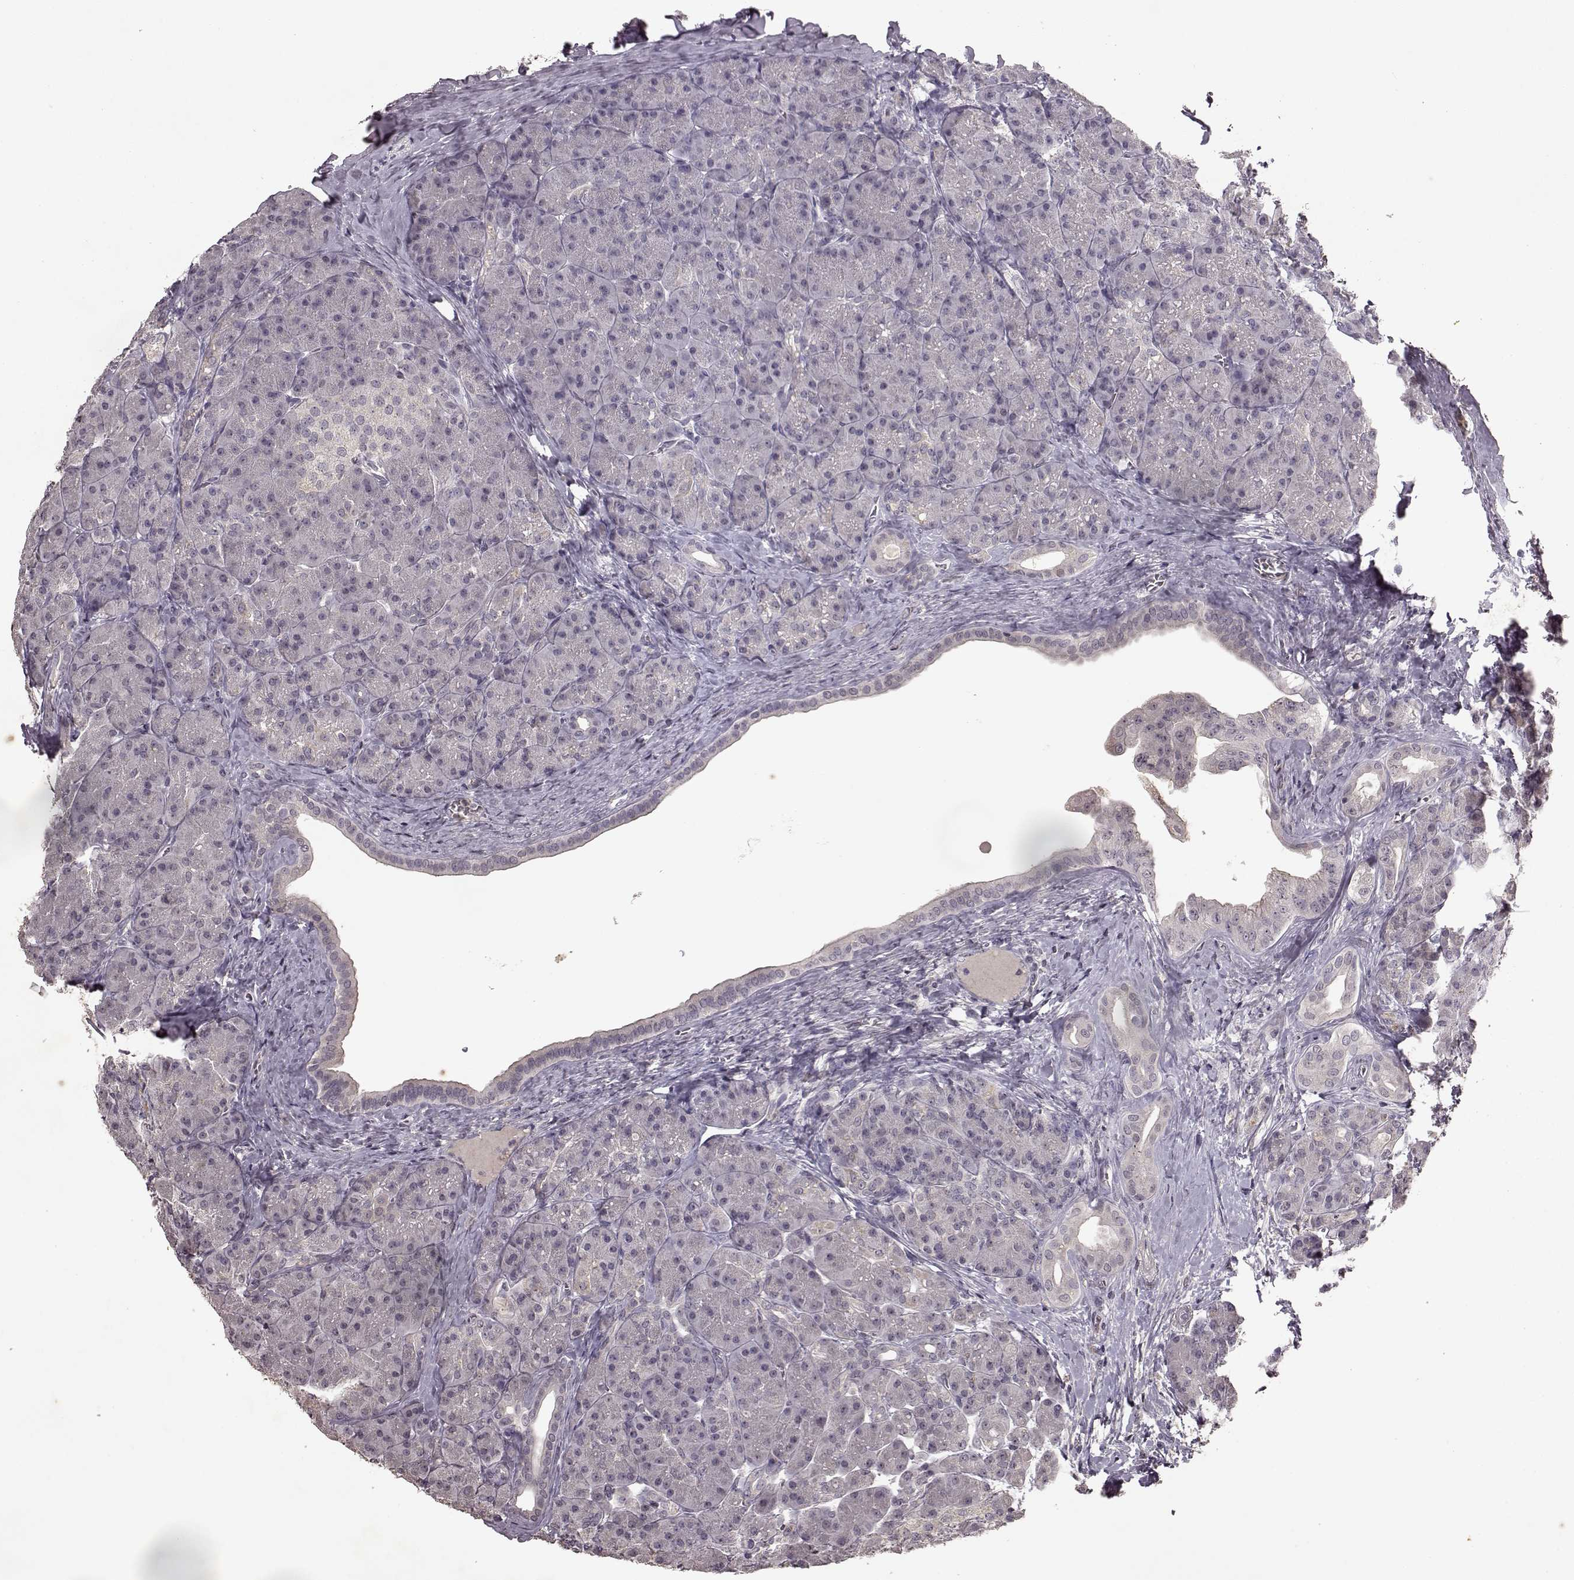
{"staining": {"intensity": "negative", "quantity": "none", "location": "none"}, "tissue": "pancreas", "cell_type": "Exocrine glandular cells", "image_type": "normal", "snomed": [{"axis": "morphology", "description": "Normal tissue, NOS"}, {"axis": "topography", "description": "Pancreas"}], "caption": "Immunohistochemistry micrograph of benign pancreas stained for a protein (brown), which demonstrates no positivity in exocrine glandular cells. (Stains: DAB immunohistochemistry (IHC) with hematoxylin counter stain, Microscopy: brightfield microscopy at high magnification).", "gene": "LHB", "patient": {"sex": "male", "age": 57}}